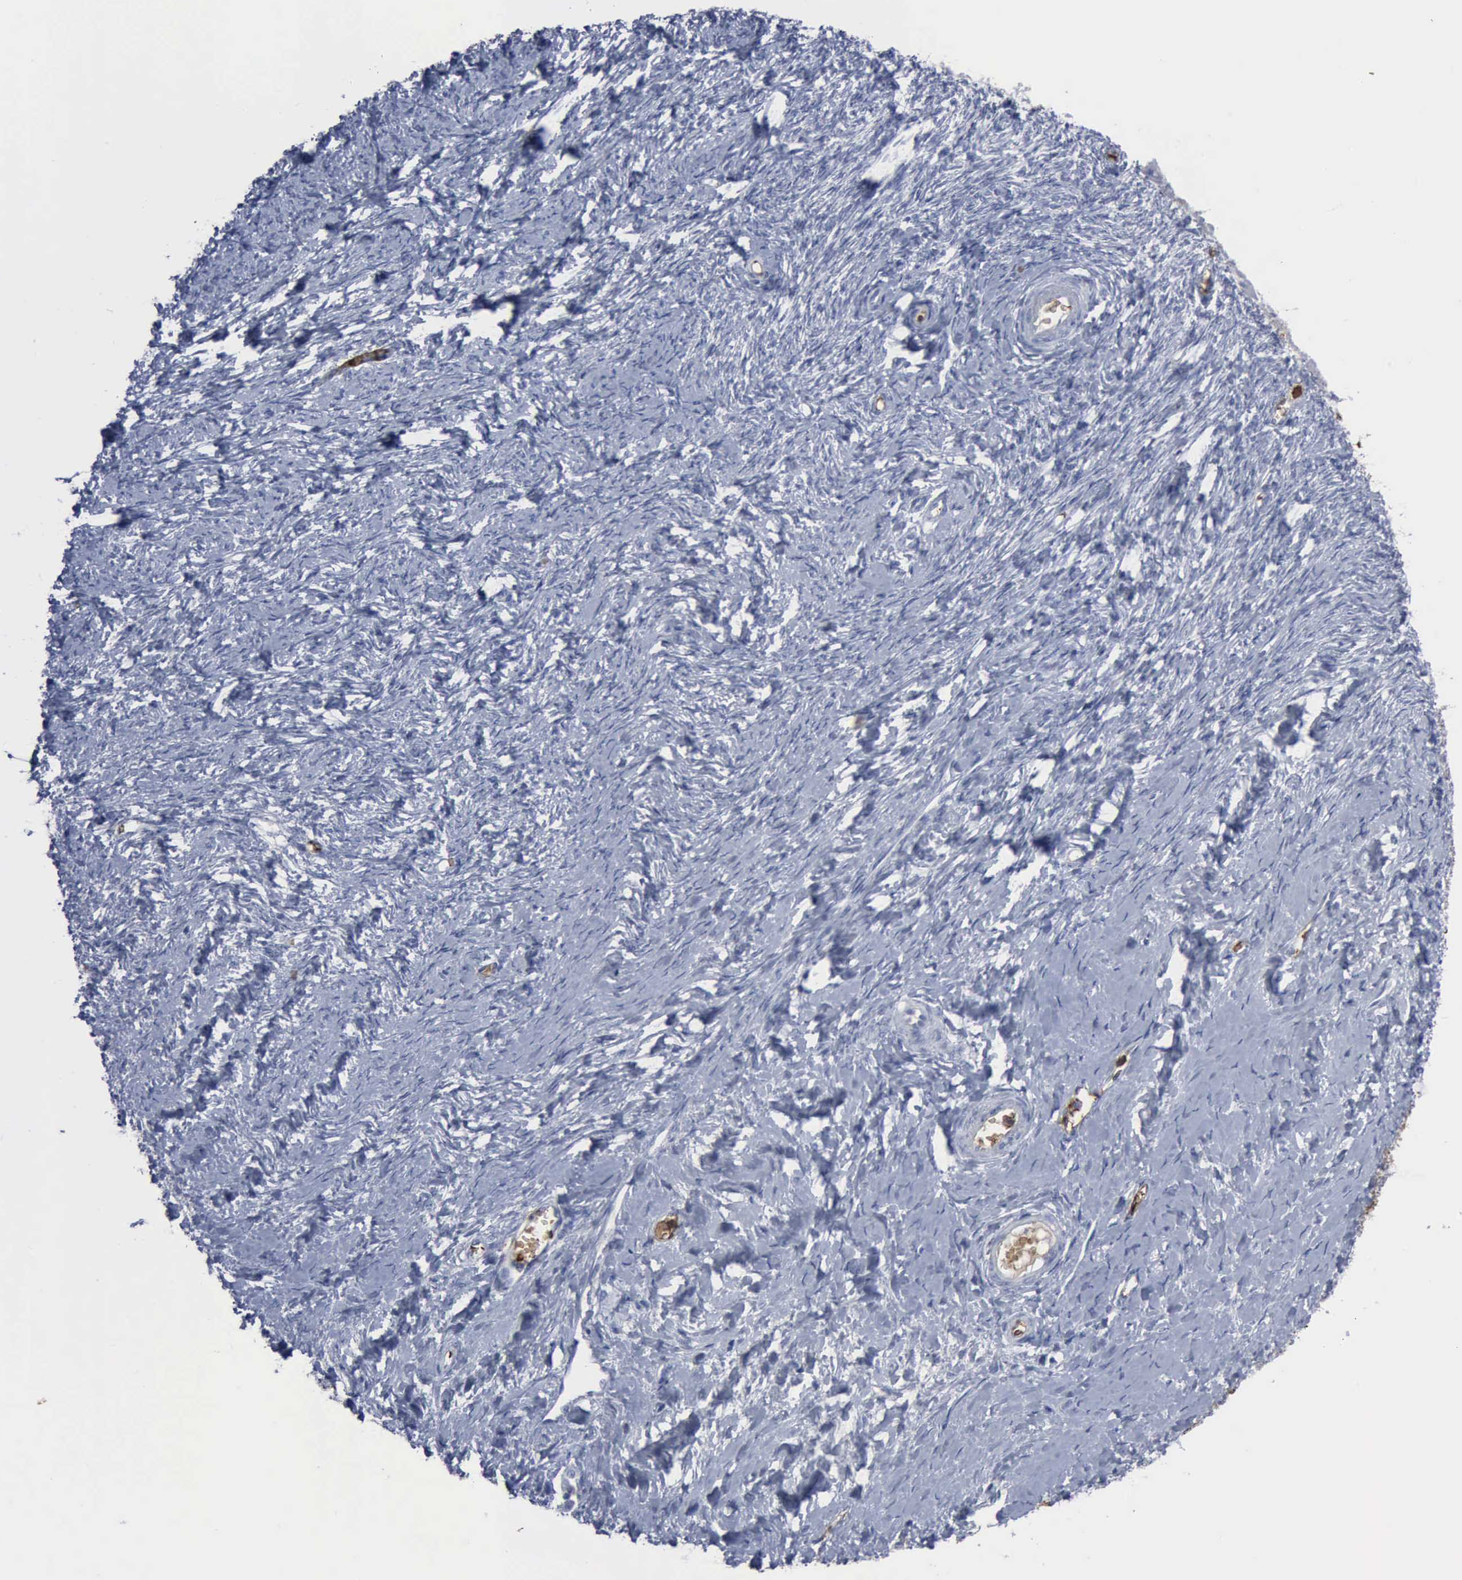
{"staining": {"intensity": "negative", "quantity": "none", "location": "none"}, "tissue": "ovarian cancer", "cell_type": "Tumor cells", "image_type": "cancer", "snomed": [{"axis": "morphology", "description": "Normal tissue, NOS"}, {"axis": "morphology", "description": "Cystadenocarcinoma, serous, NOS"}, {"axis": "topography", "description": "Ovary"}], "caption": "IHC image of human ovarian cancer stained for a protein (brown), which displays no positivity in tumor cells. (Immunohistochemistry, brightfield microscopy, high magnification).", "gene": "TGFB1", "patient": {"sex": "female", "age": 62}}